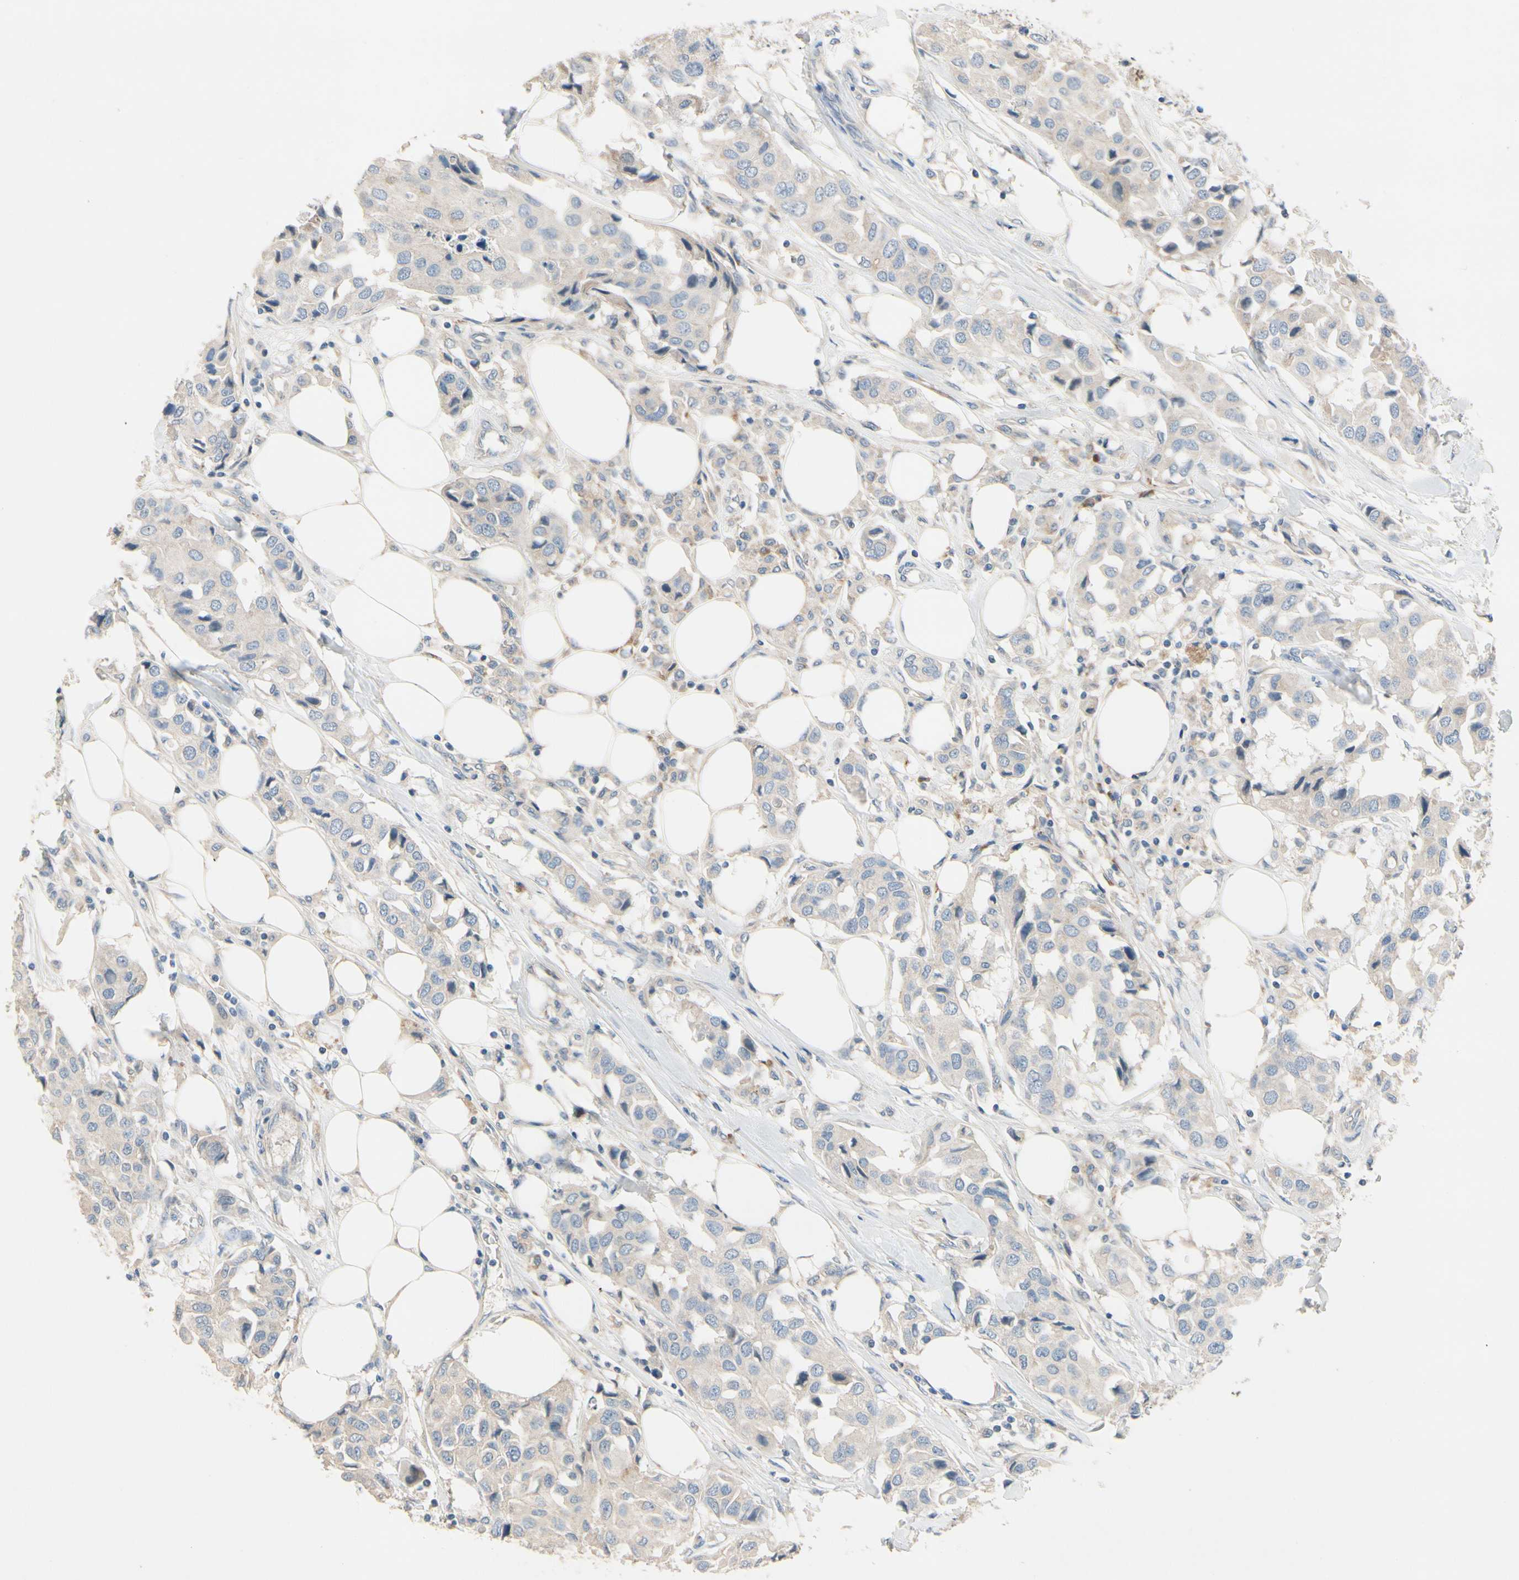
{"staining": {"intensity": "negative", "quantity": "none", "location": "none"}, "tissue": "breast cancer", "cell_type": "Tumor cells", "image_type": "cancer", "snomed": [{"axis": "morphology", "description": "Duct carcinoma"}, {"axis": "topography", "description": "Breast"}], "caption": "High power microscopy image of an immunohistochemistry micrograph of breast cancer, revealing no significant positivity in tumor cells.", "gene": "SIGLEC5", "patient": {"sex": "female", "age": 80}}